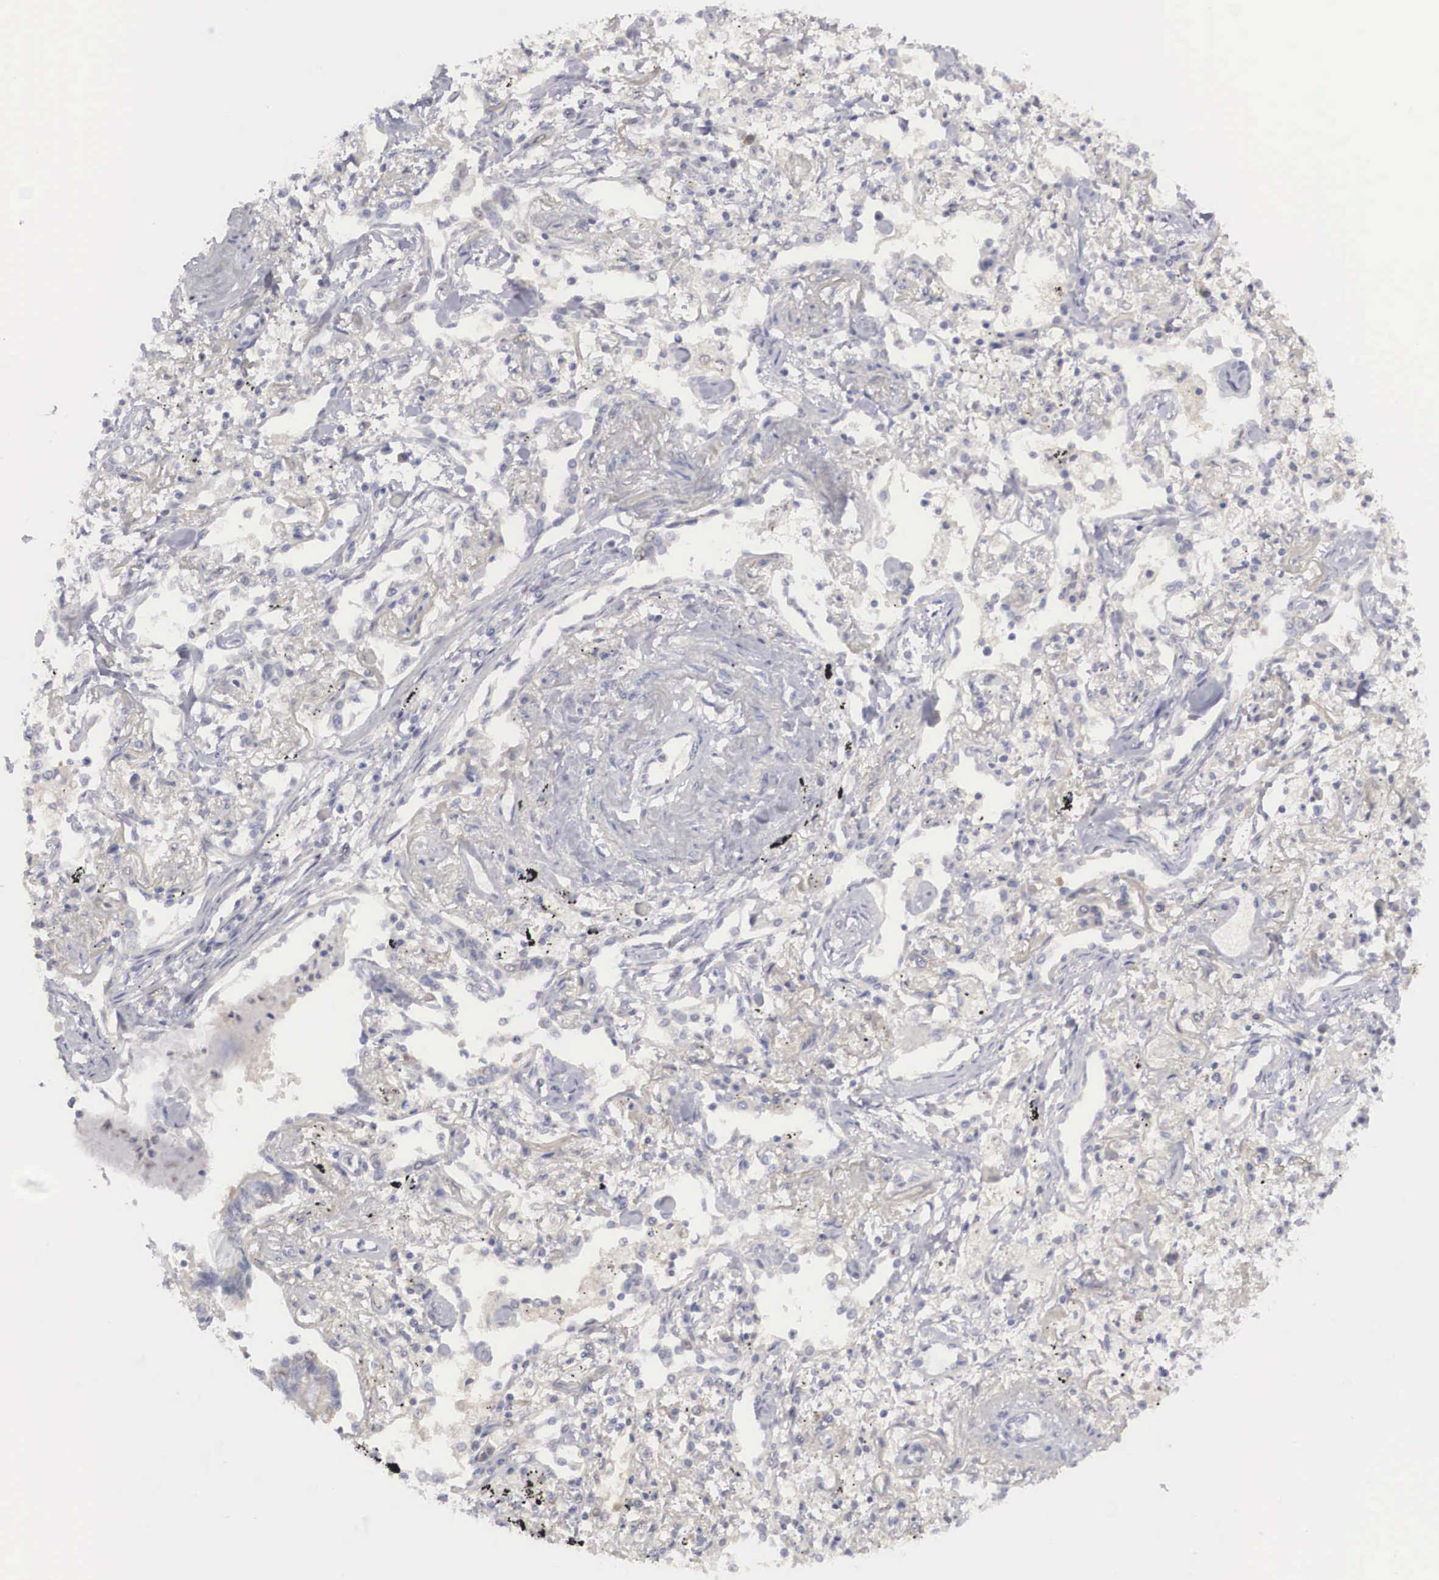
{"staining": {"intensity": "negative", "quantity": "none", "location": "none"}, "tissue": "lung cancer", "cell_type": "Tumor cells", "image_type": "cancer", "snomed": [{"axis": "morphology", "description": "Adenocarcinoma, NOS"}, {"axis": "topography", "description": "Lung"}], "caption": "The micrograph shows no staining of tumor cells in lung cancer (adenocarcinoma).", "gene": "RBPJ", "patient": {"sex": "male", "age": 60}}